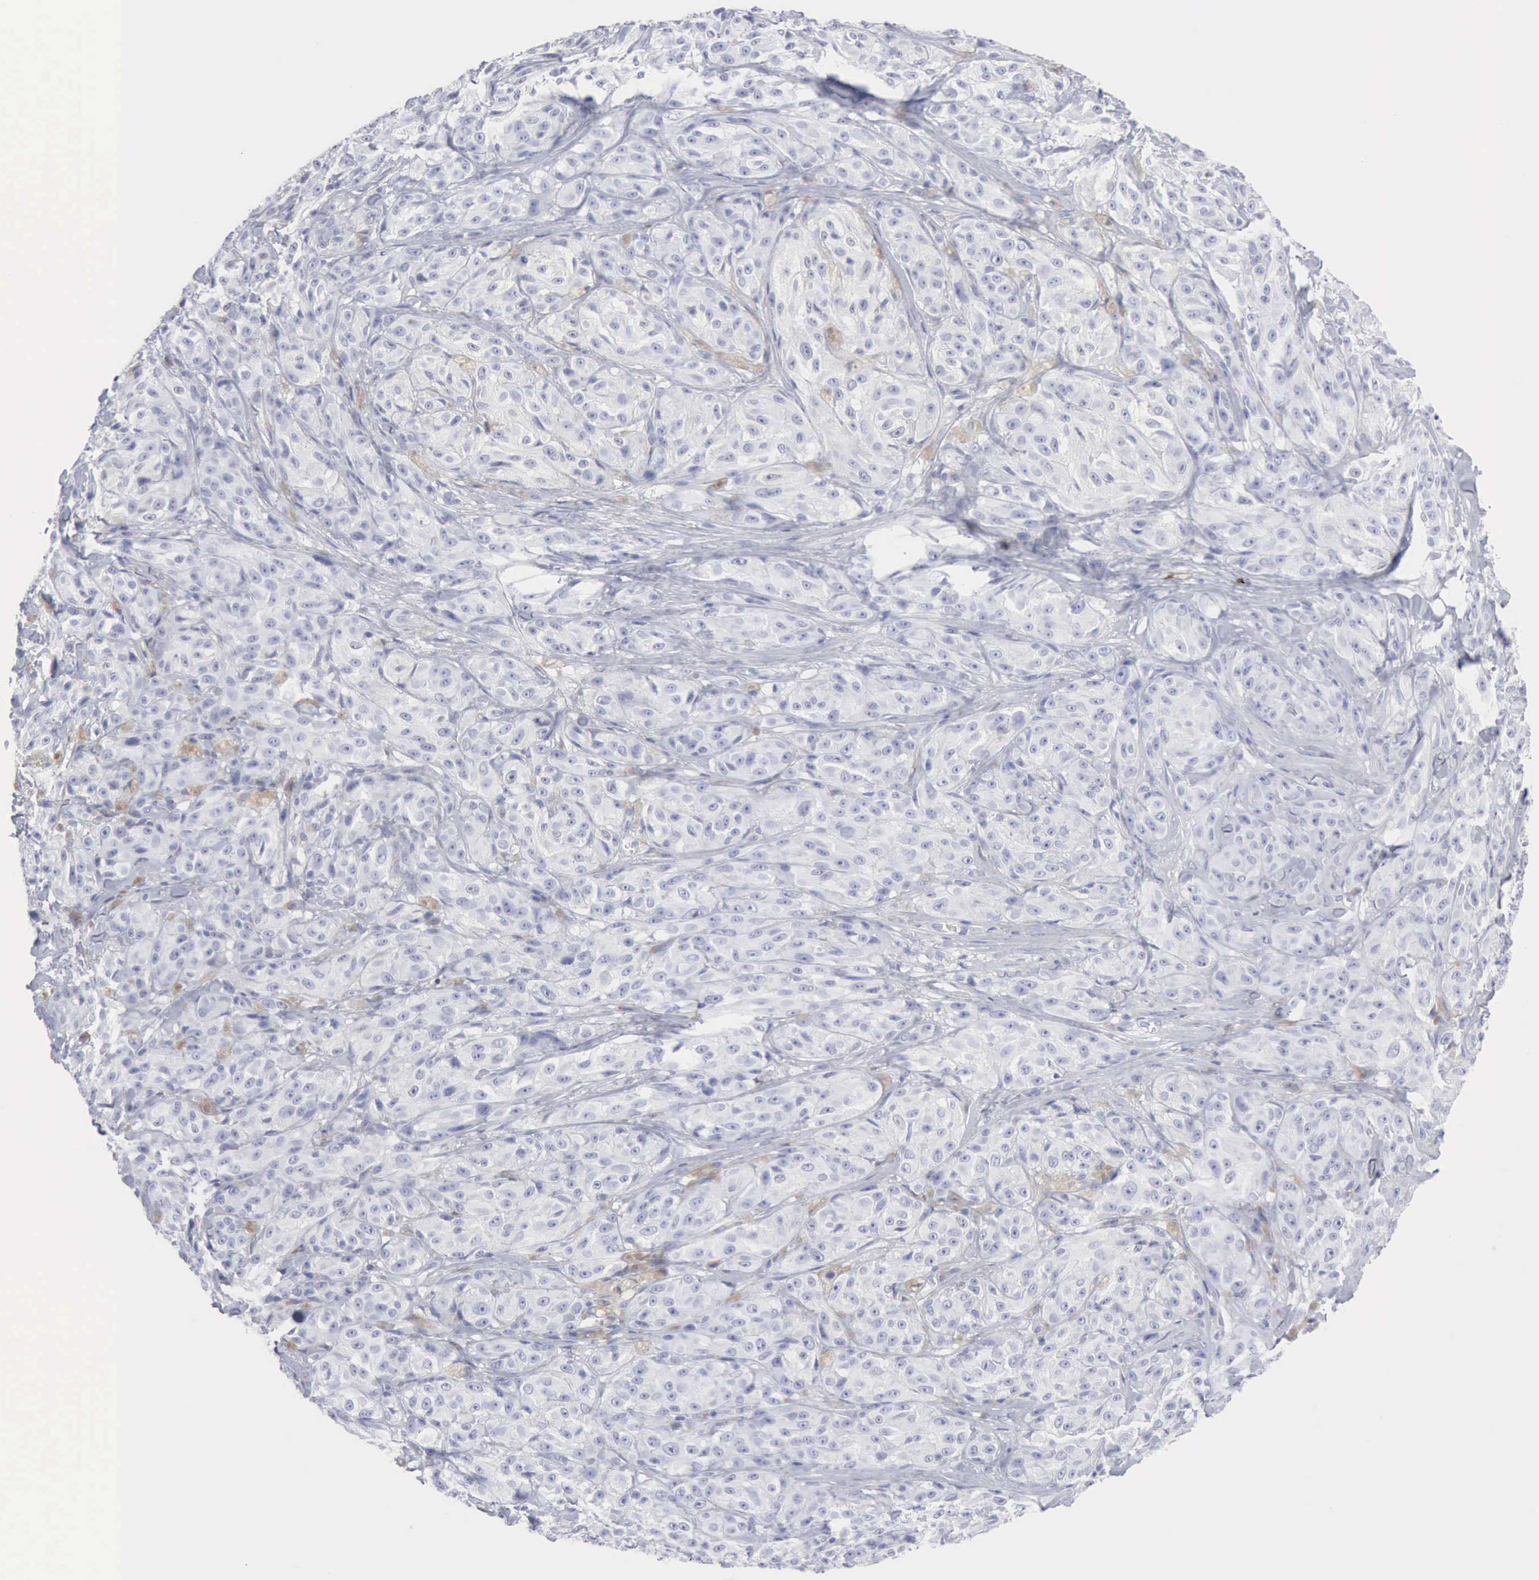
{"staining": {"intensity": "negative", "quantity": "none", "location": "none"}, "tissue": "melanoma", "cell_type": "Tumor cells", "image_type": "cancer", "snomed": [{"axis": "morphology", "description": "Malignant melanoma, NOS"}, {"axis": "topography", "description": "Skin"}], "caption": "The IHC photomicrograph has no significant staining in tumor cells of melanoma tissue.", "gene": "CMA1", "patient": {"sex": "male", "age": 56}}